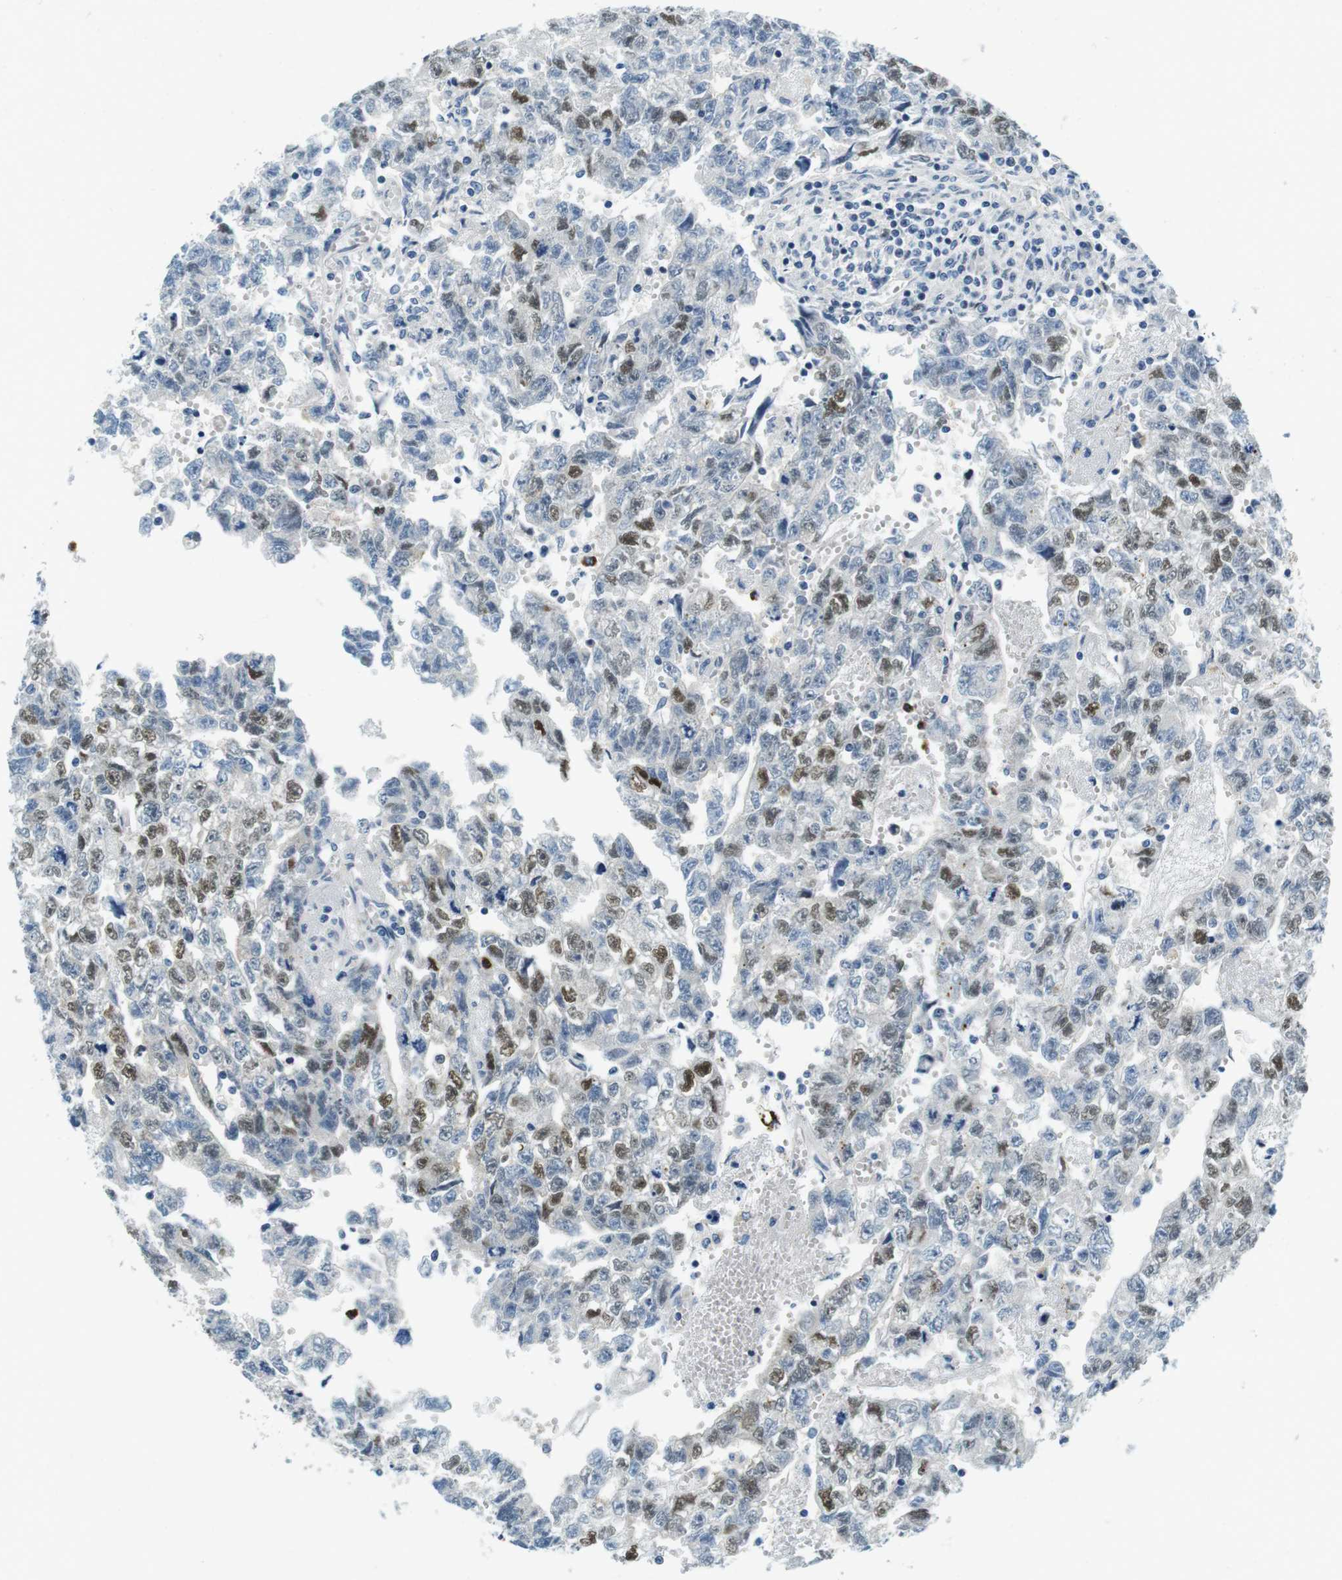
{"staining": {"intensity": "moderate", "quantity": "25%-75%", "location": "nuclear"}, "tissue": "testis cancer", "cell_type": "Tumor cells", "image_type": "cancer", "snomed": [{"axis": "morphology", "description": "Seminoma, NOS"}, {"axis": "morphology", "description": "Carcinoma, Embryonal, NOS"}, {"axis": "topography", "description": "Testis"}], "caption": "Testis seminoma stained with immunohistochemistry (IHC) reveals moderate nuclear expression in approximately 25%-75% of tumor cells.", "gene": "KCNJ5", "patient": {"sex": "male", "age": 38}}